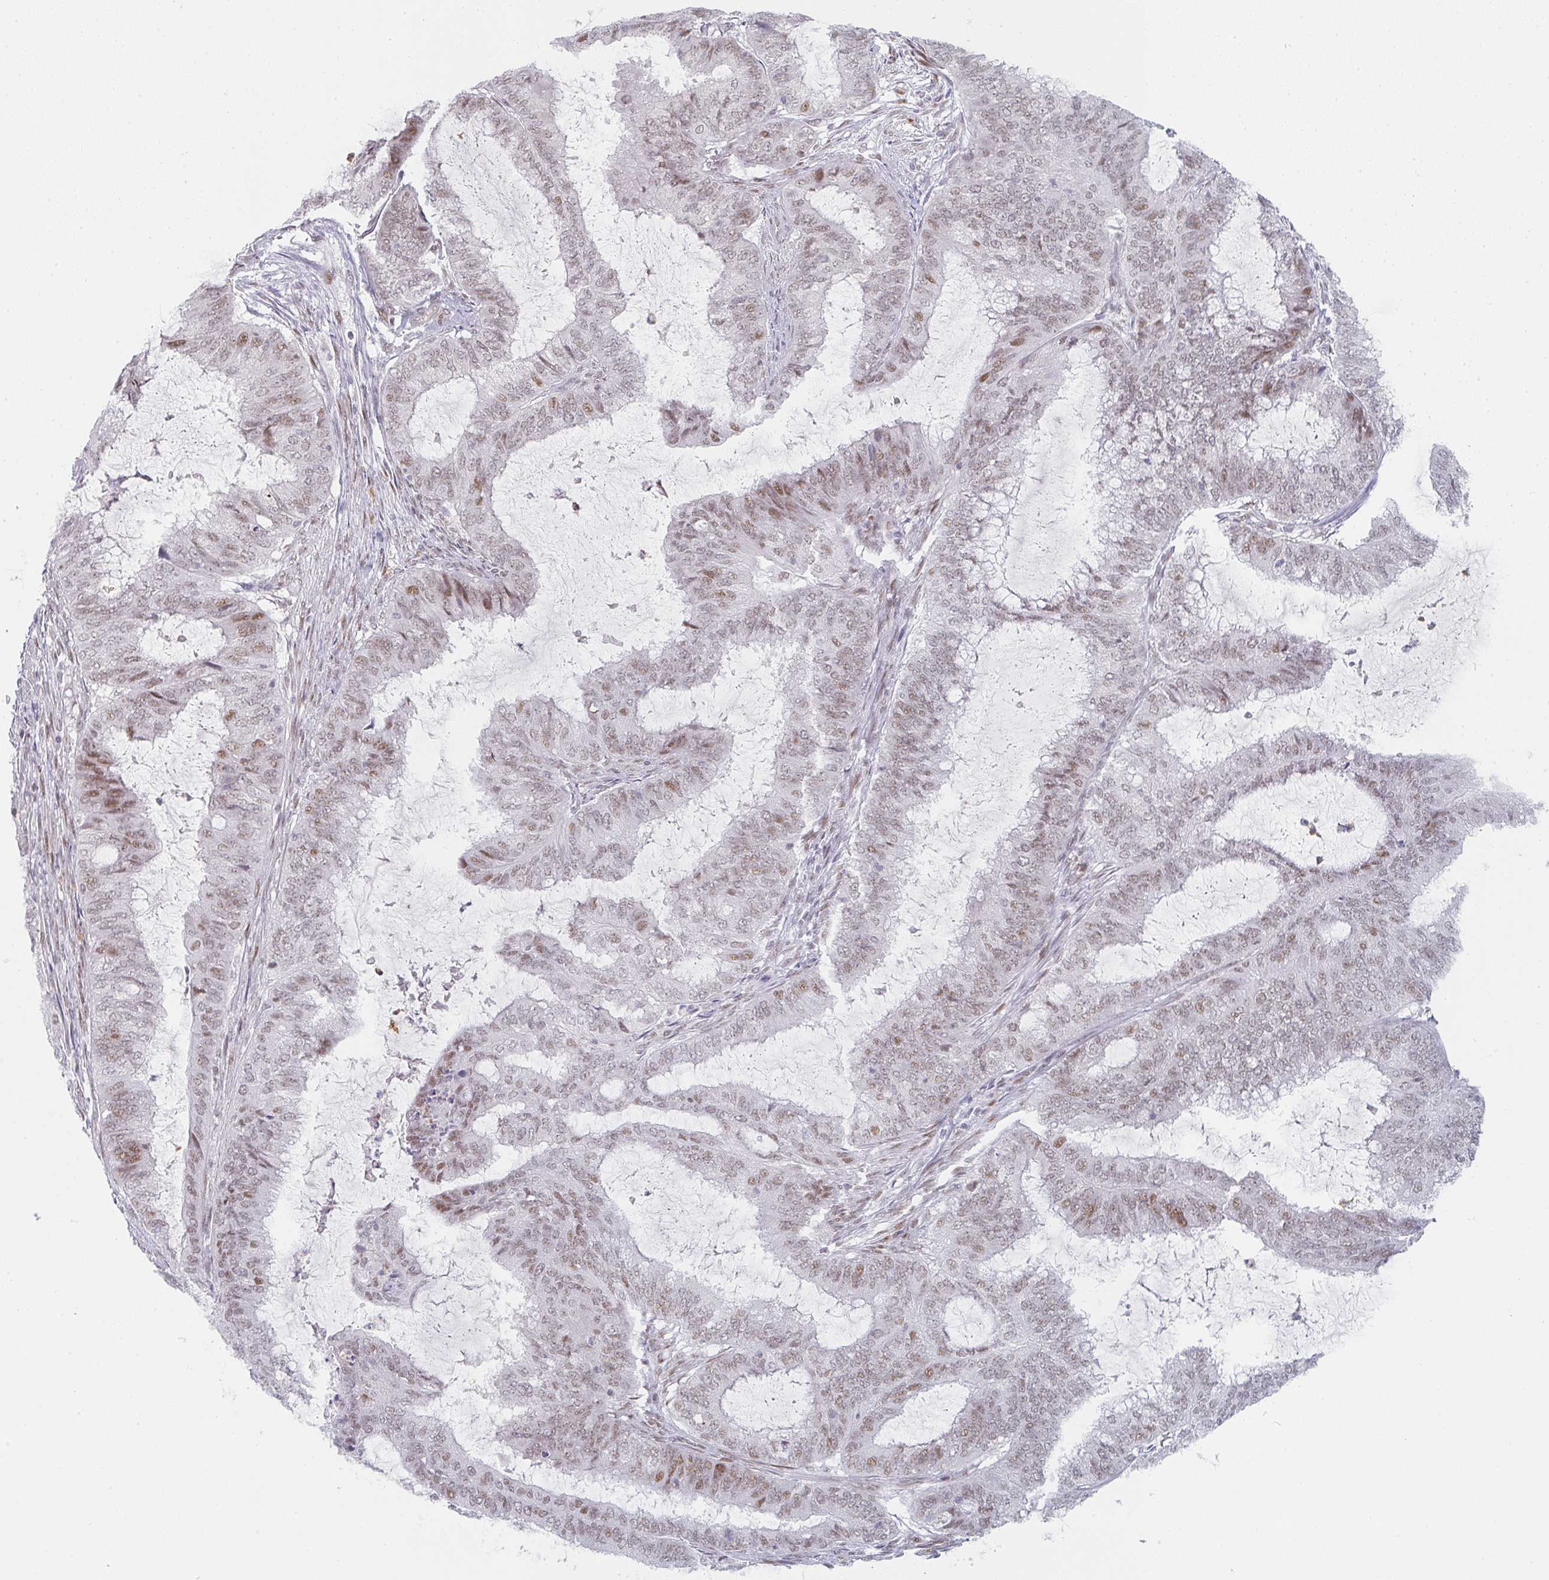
{"staining": {"intensity": "moderate", "quantity": "25%-75%", "location": "nuclear"}, "tissue": "endometrial cancer", "cell_type": "Tumor cells", "image_type": "cancer", "snomed": [{"axis": "morphology", "description": "Adenocarcinoma, NOS"}, {"axis": "topography", "description": "Endometrium"}], "caption": "Adenocarcinoma (endometrial) was stained to show a protein in brown. There is medium levels of moderate nuclear positivity in approximately 25%-75% of tumor cells. The staining is performed using DAB brown chromogen to label protein expression. The nuclei are counter-stained blue using hematoxylin.", "gene": "LIN54", "patient": {"sex": "female", "age": 51}}